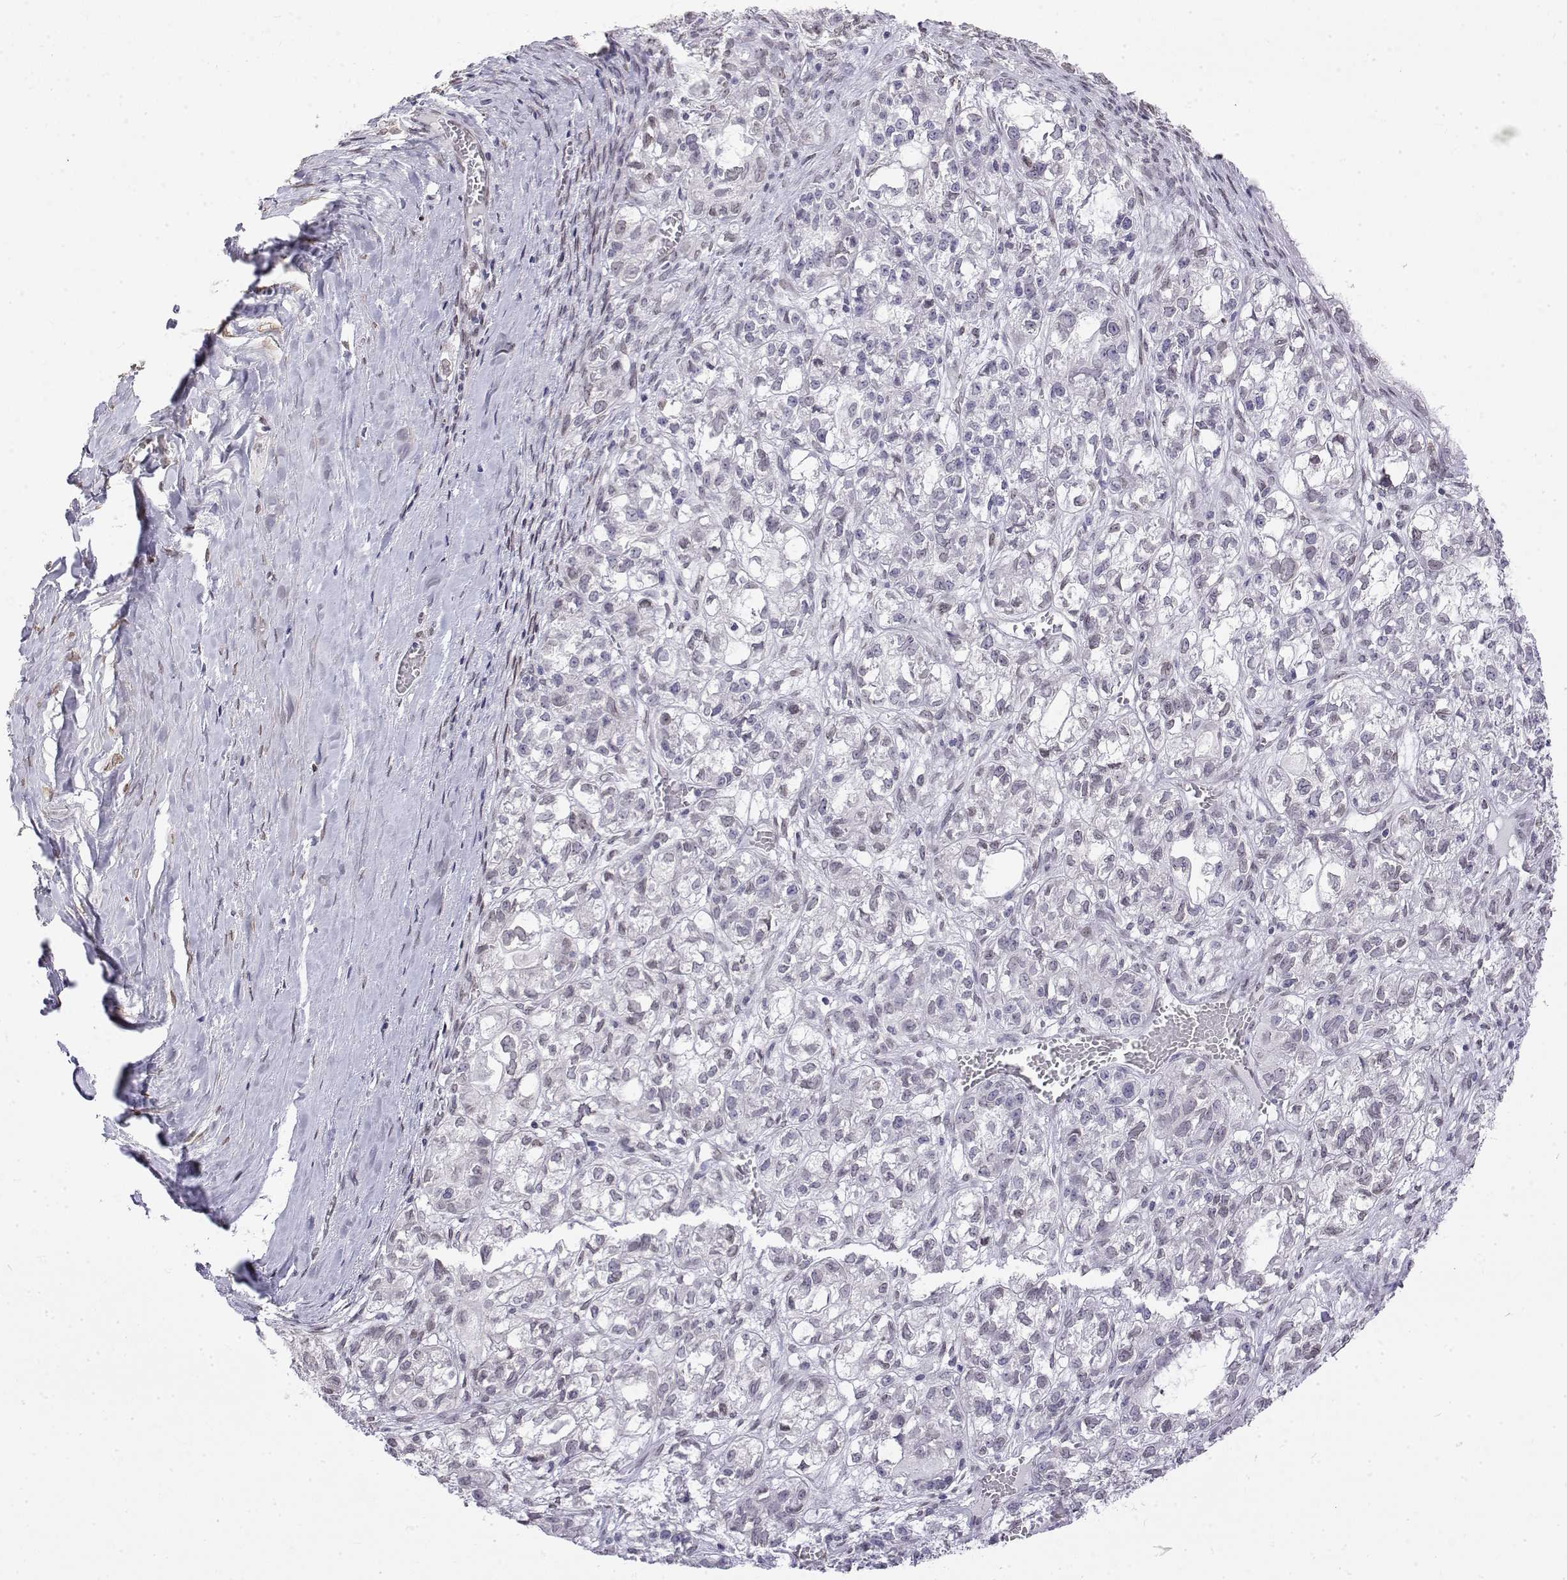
{"staining": {"intensity": "negative", "quantity": "none", "location": "none"}, "tissue": "ovarian cancer", "cell_type": "Tumor cells", "image_type": "cancer", "snomed": [{"axis": "morphology", "description": "Carcinoma, endometroid"}, {"axis": "topography", "description": "Ovary"}], "caption": "Immunohistochemistry image of neoplastic tissue: human endometroid carcinoma (ovarian) stained with DAB displays no significant protein positivity in tumor cells.", "gene": "ZNF532", "patient": {"sex": "female", "age": 64}}